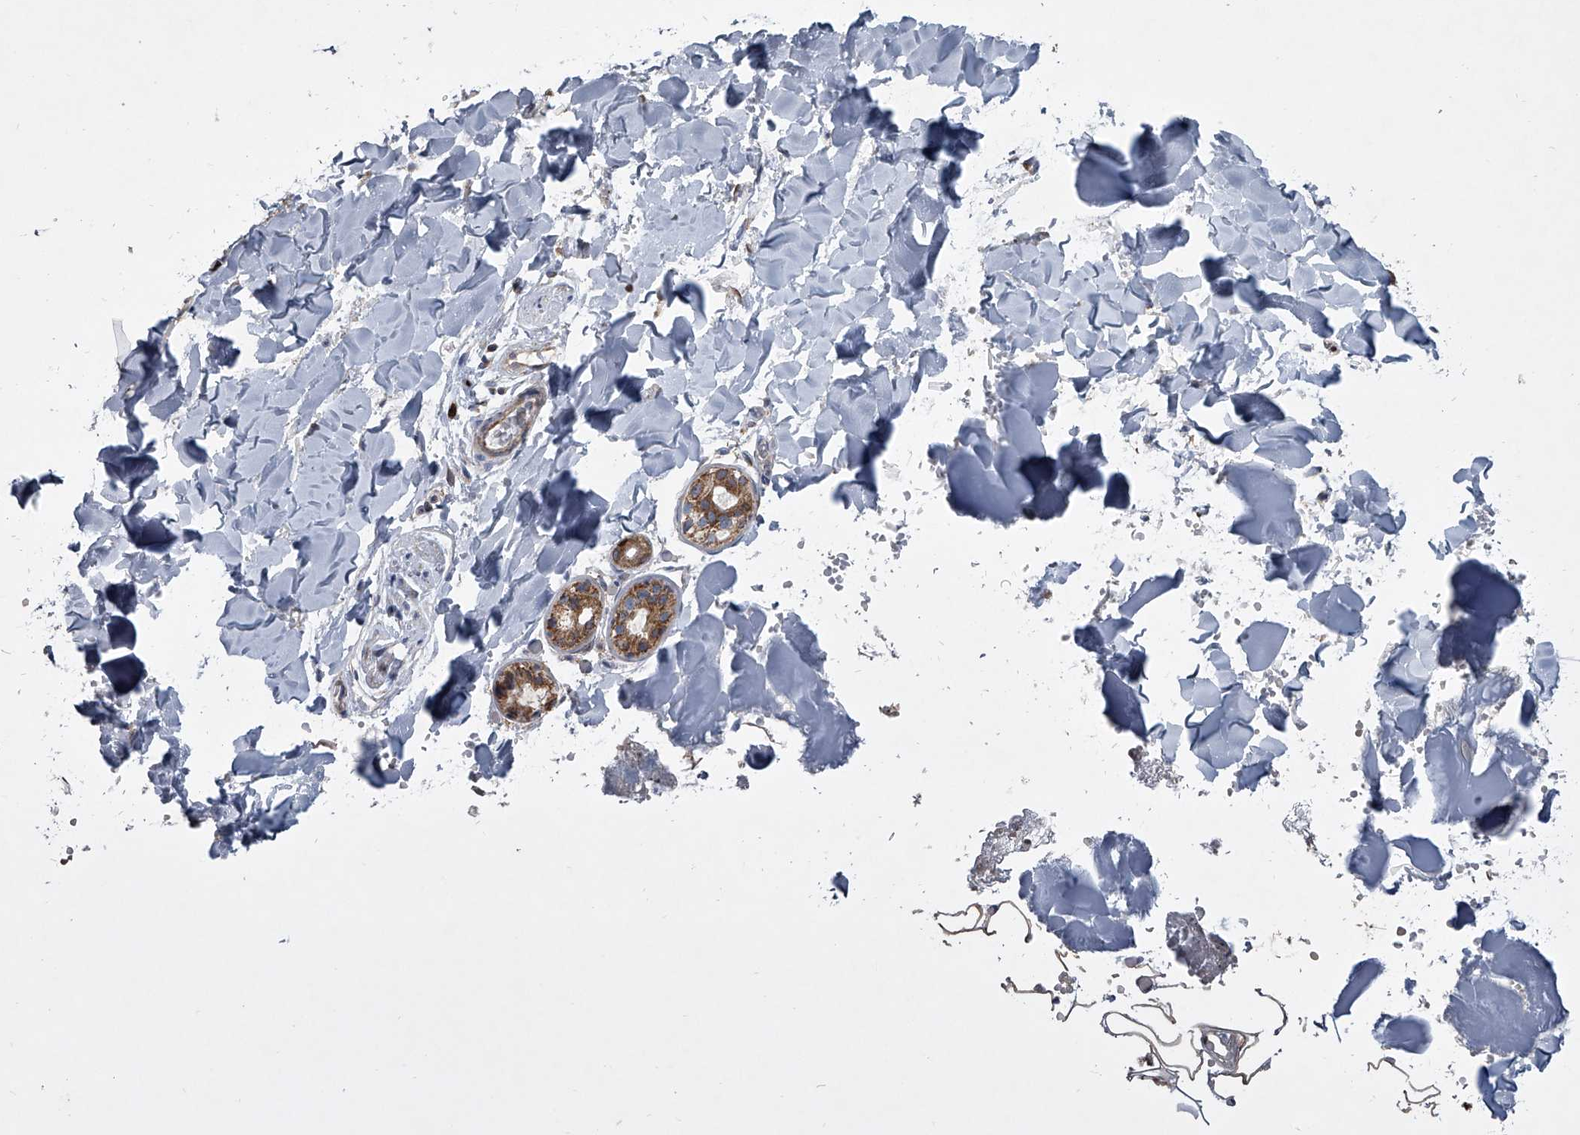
{"staining": {"intensity": "strong", "quantity": ">75%", "location": "cytoplasmic/membranous,nuclear"}, "tissue": "skin", "cell_type": "Fibroblasts", "image_type": "normal", "snomed": [{"axis": "morphology", "description": "Normal tissue, NOS"}, {"axis": "topography", "description": "Skin"}], "caption": "An IHC image of unremarkable tissue is shown. Protein staining in brown labels strong cytoplasmic/membranous,nuclear positivity in skin within fibroblasts. The staining was performed using DAB (3,3'-diaminobenzidine) to visualize the protein expression in brown, while the nuclei were stained in blue with hematoxylin (Magnification: 20x).", "gene": "STRADA", "patient": {"sex": "female", "age": 17}}